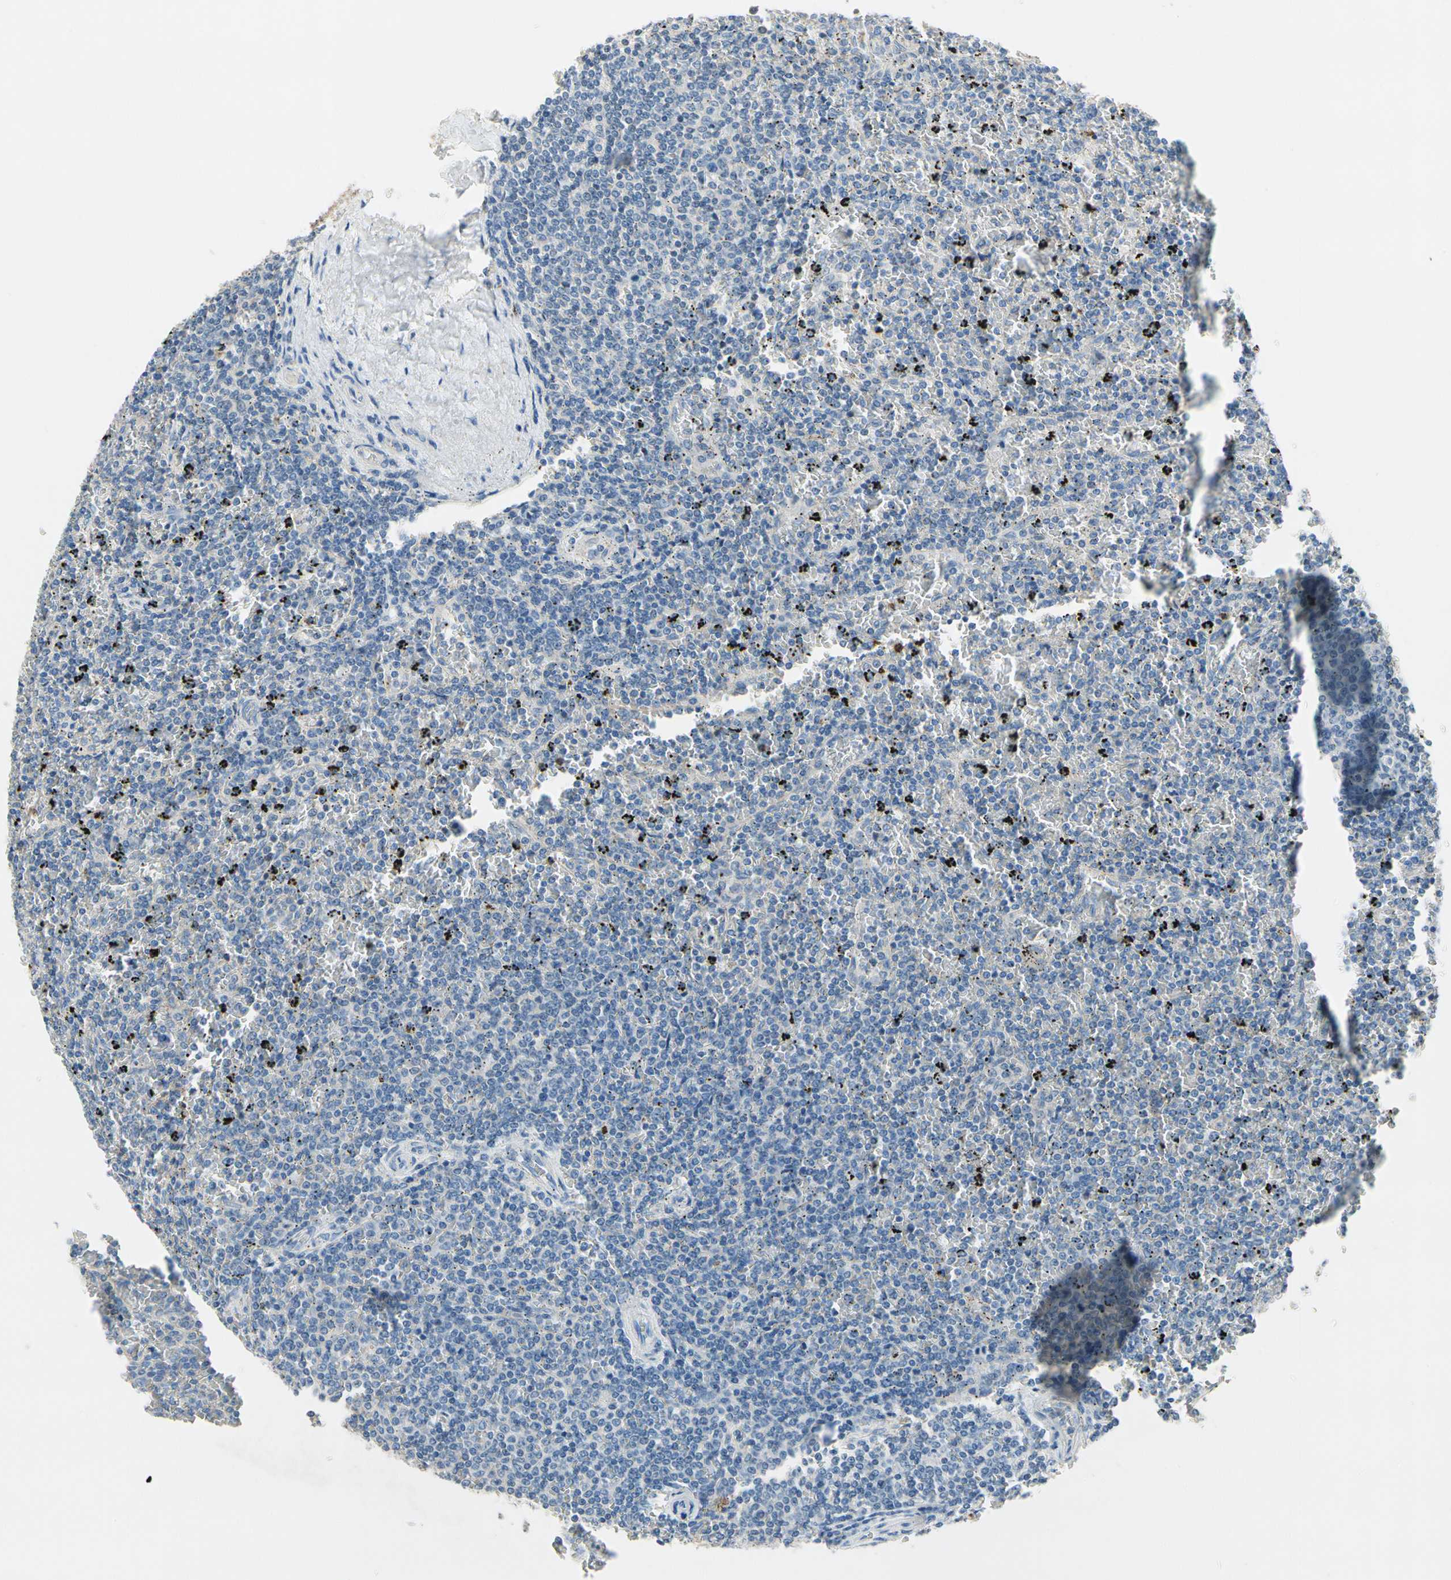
{"staining": {"intensity": "negative", "quantity": "none", "location": "none"}, "tissue": "lymphoma", "cell_type": "Tumor cells", "image_type": "cancer", "snomed": [{"axis": "morphology", "description": "Malignant lymphoma, non-Hodgkin's type, Low grade"}, {"axis": "topography", "description": "Spleen"}], "caption": "A photomicrograph of lymphoma stained for a protein exhibits no brown staining in tumor cells. Brightfield microscopy of IHC stained with DAB (3,3'-diaminobenzidine) (brown) and hematoxylin (blue), captured at high magnification.", "gene": "CPA3", "patient": {"sex": "female", "age": 77}}